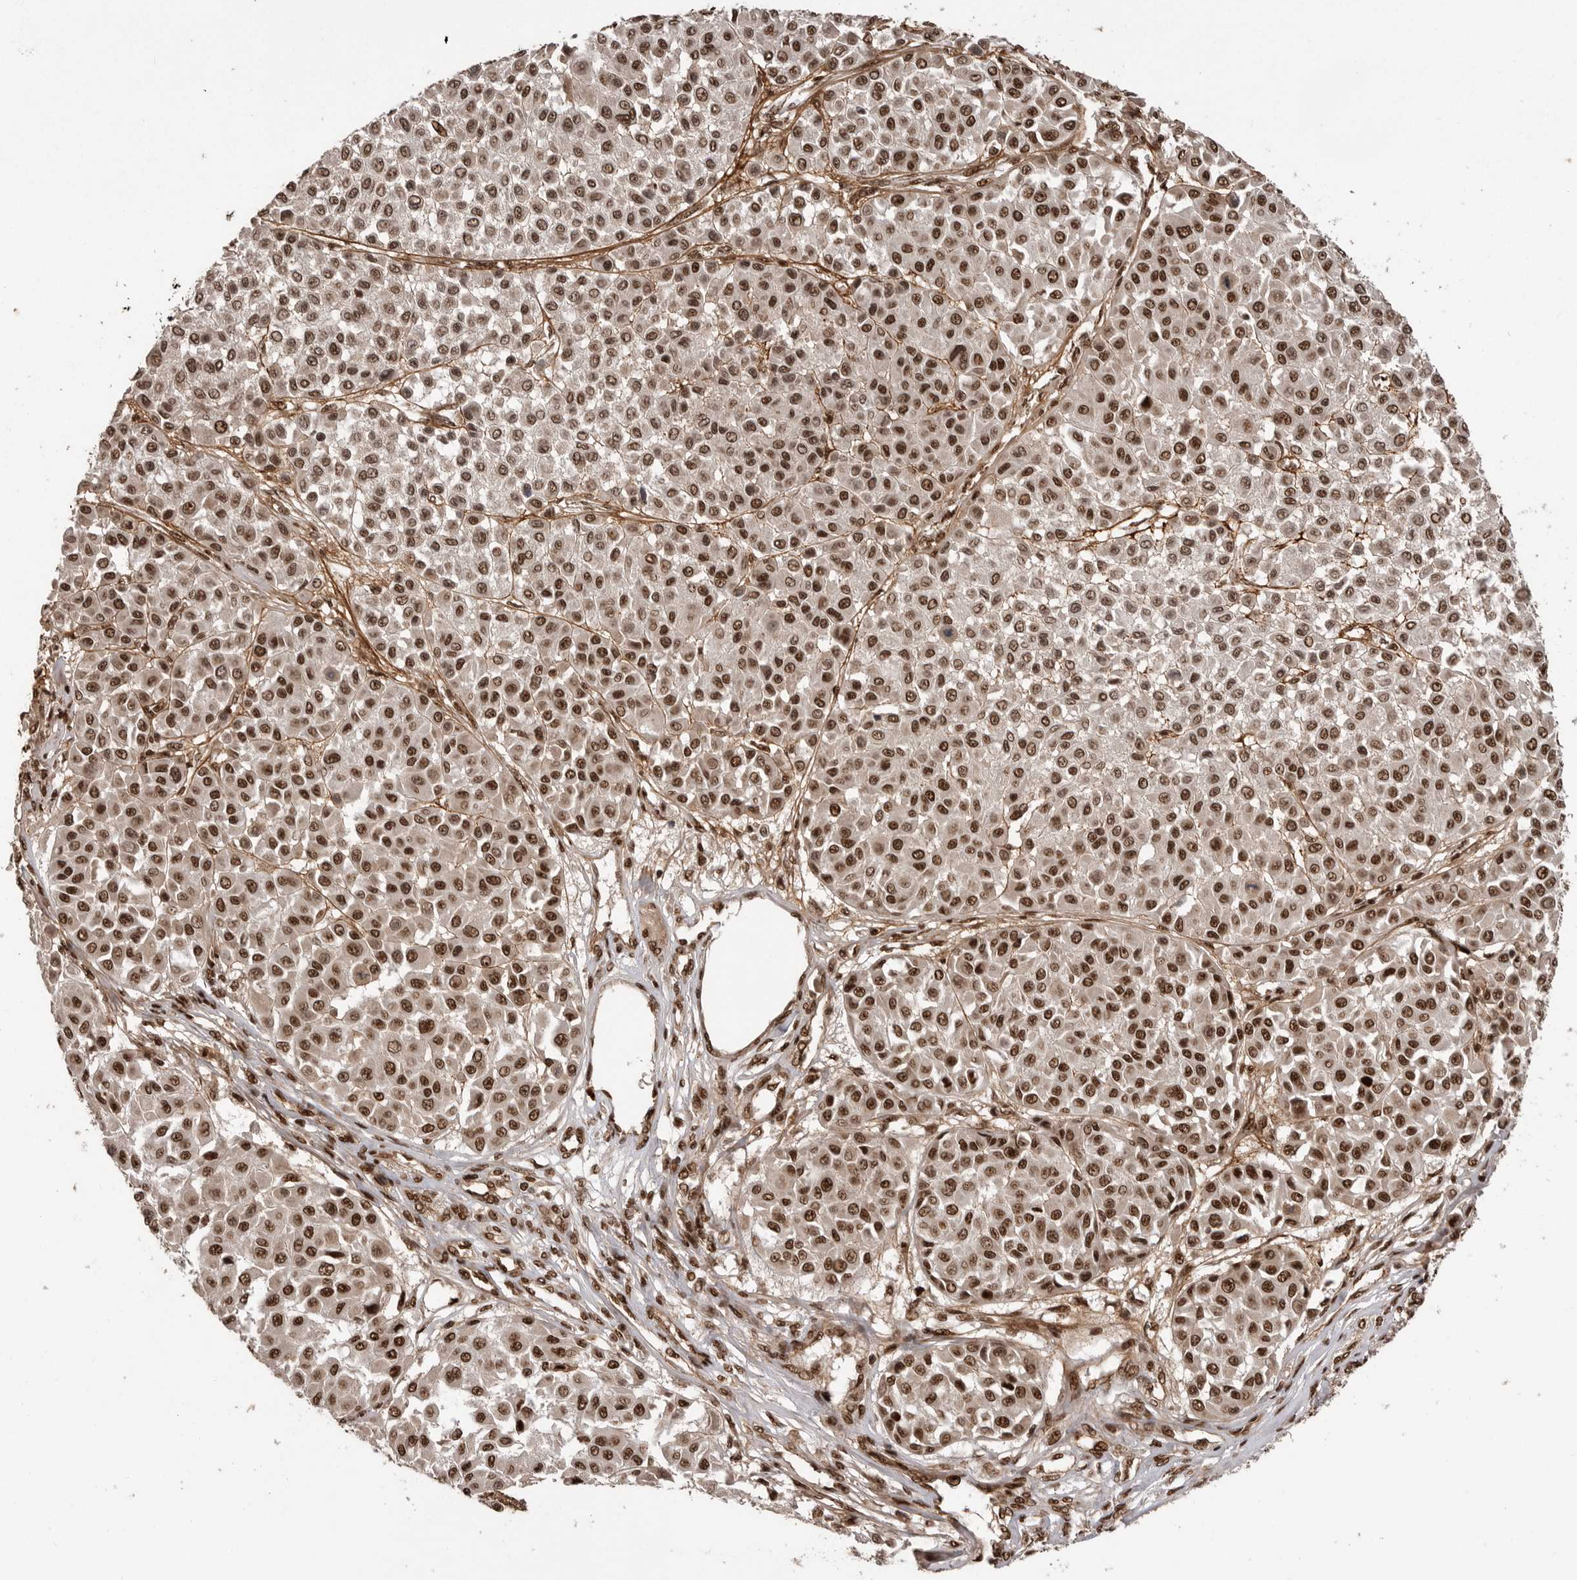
{"staining": {"intensity": "strong", "quantity": ">75%", "location": "nuclear"}, "tissue": "melanoma", "cell_type": "Tumor cells", "image_type": "cancer", "snomed": [{"axis": "morphology", "description": "Malignant melanoma, Metastatic site"}, {"axis": "topography", "description": "Soft tissue"}], "caption": "Immunohistochemistry (IHC) photomicrograph of human melanoma stained for a protein (brown), which demonstrates high levels of strong nuclear positivity in about >75% of tumor cells.", "gene": "PPP1R8", "patient": {"sex": "male", "age": 41}}